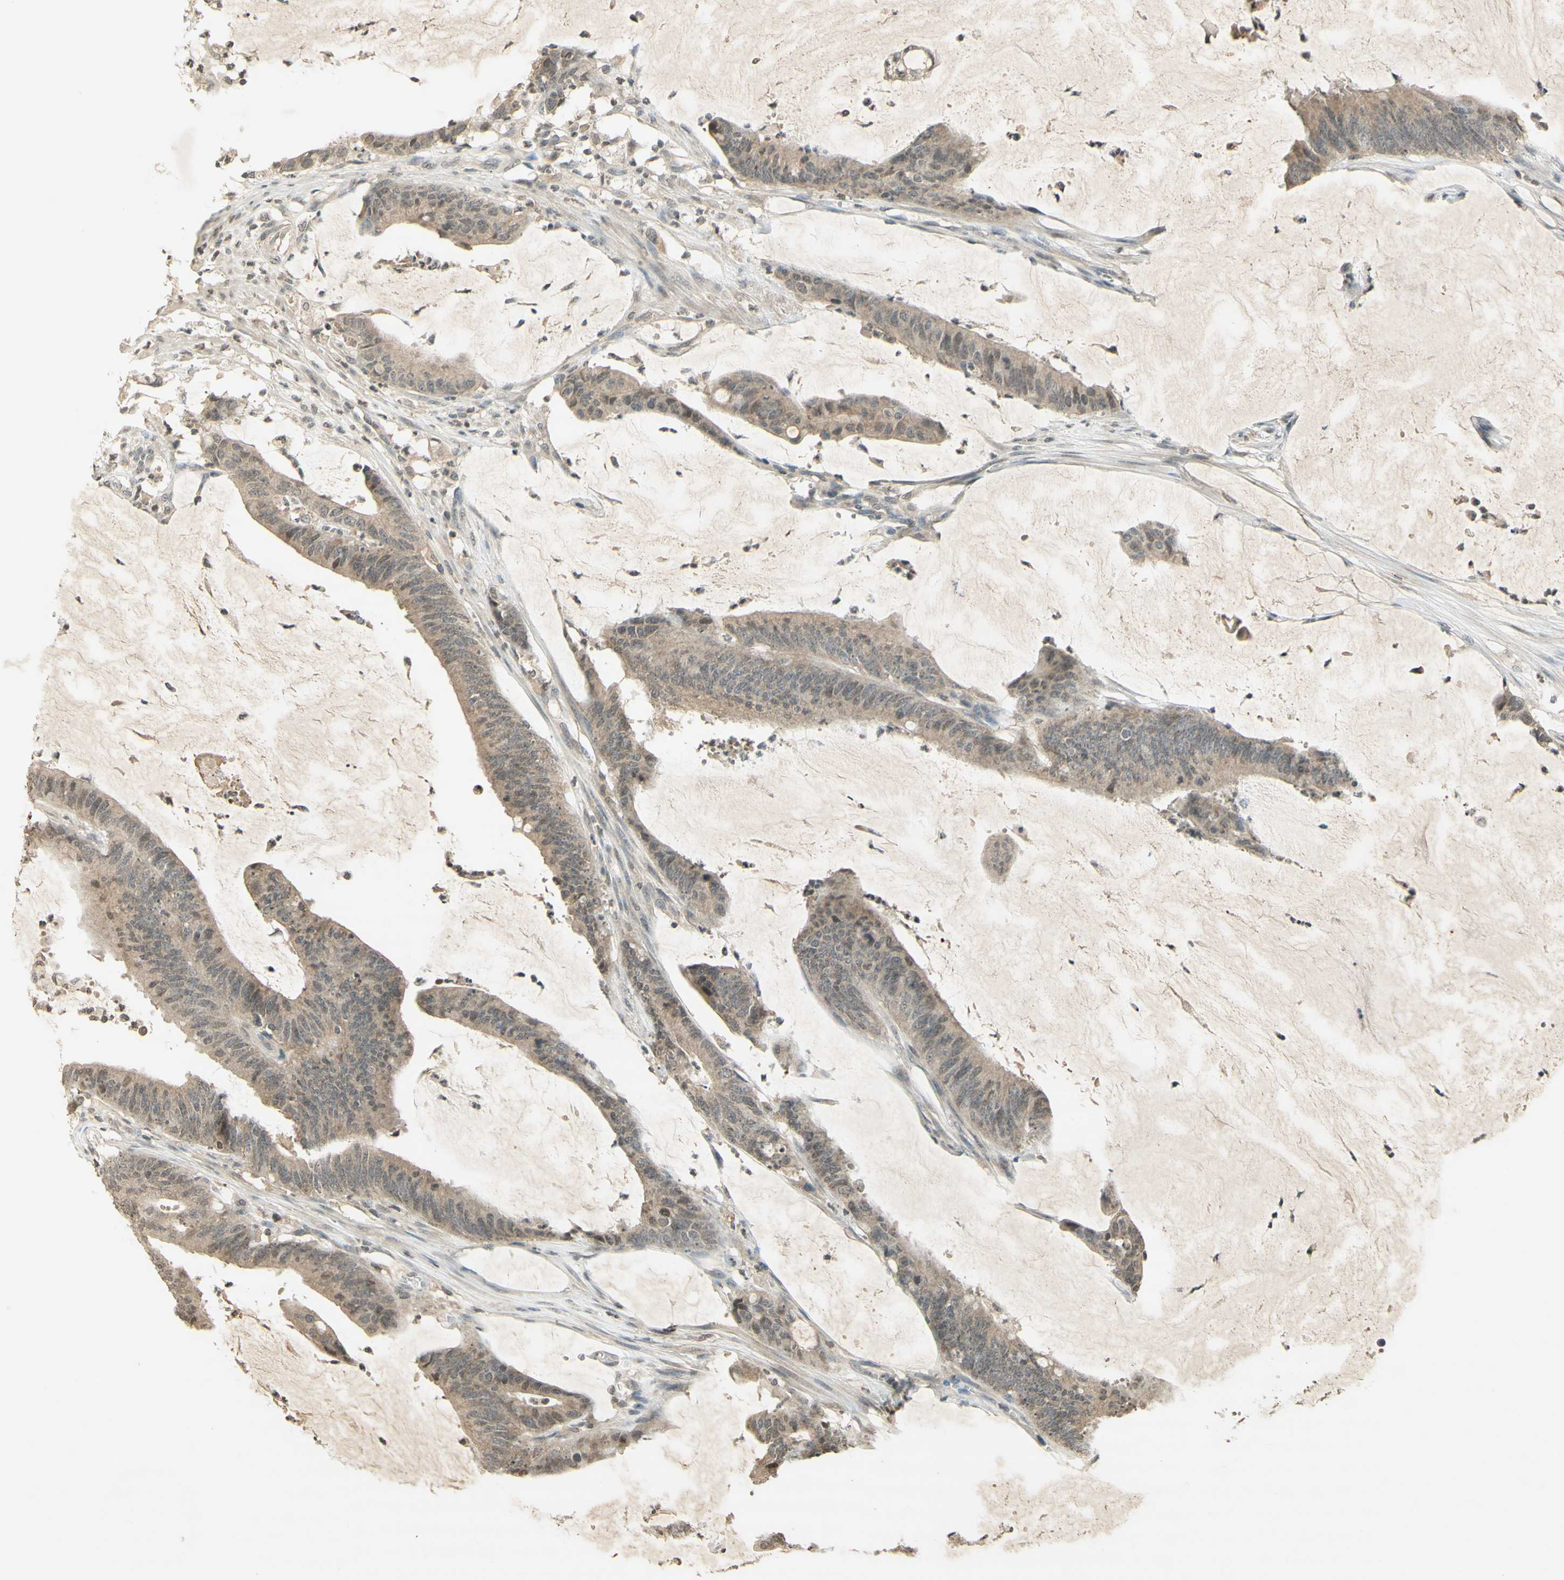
{"staining": {"intensity": "weak", "quantity": "25%-75%", "location": "cytoplasmic/membranous"}, "tissue": "colorectal cancer", "cell_type": "Tumor cells", "image_type": "cancer", "snomed": [{"axis": "morphology", "description": "Adenocarcinoma, NOS"}, {"axis": "topography", "description": "Rectum"}], "caption": "This image demonstrates IHC staining of human colorectal cancer, with low weak cytoplasmic/membranous staining in approximately 25%-75% of tumor cells.", "gene": "GLI1", "patient": {"sex": "female", "age": 66}}